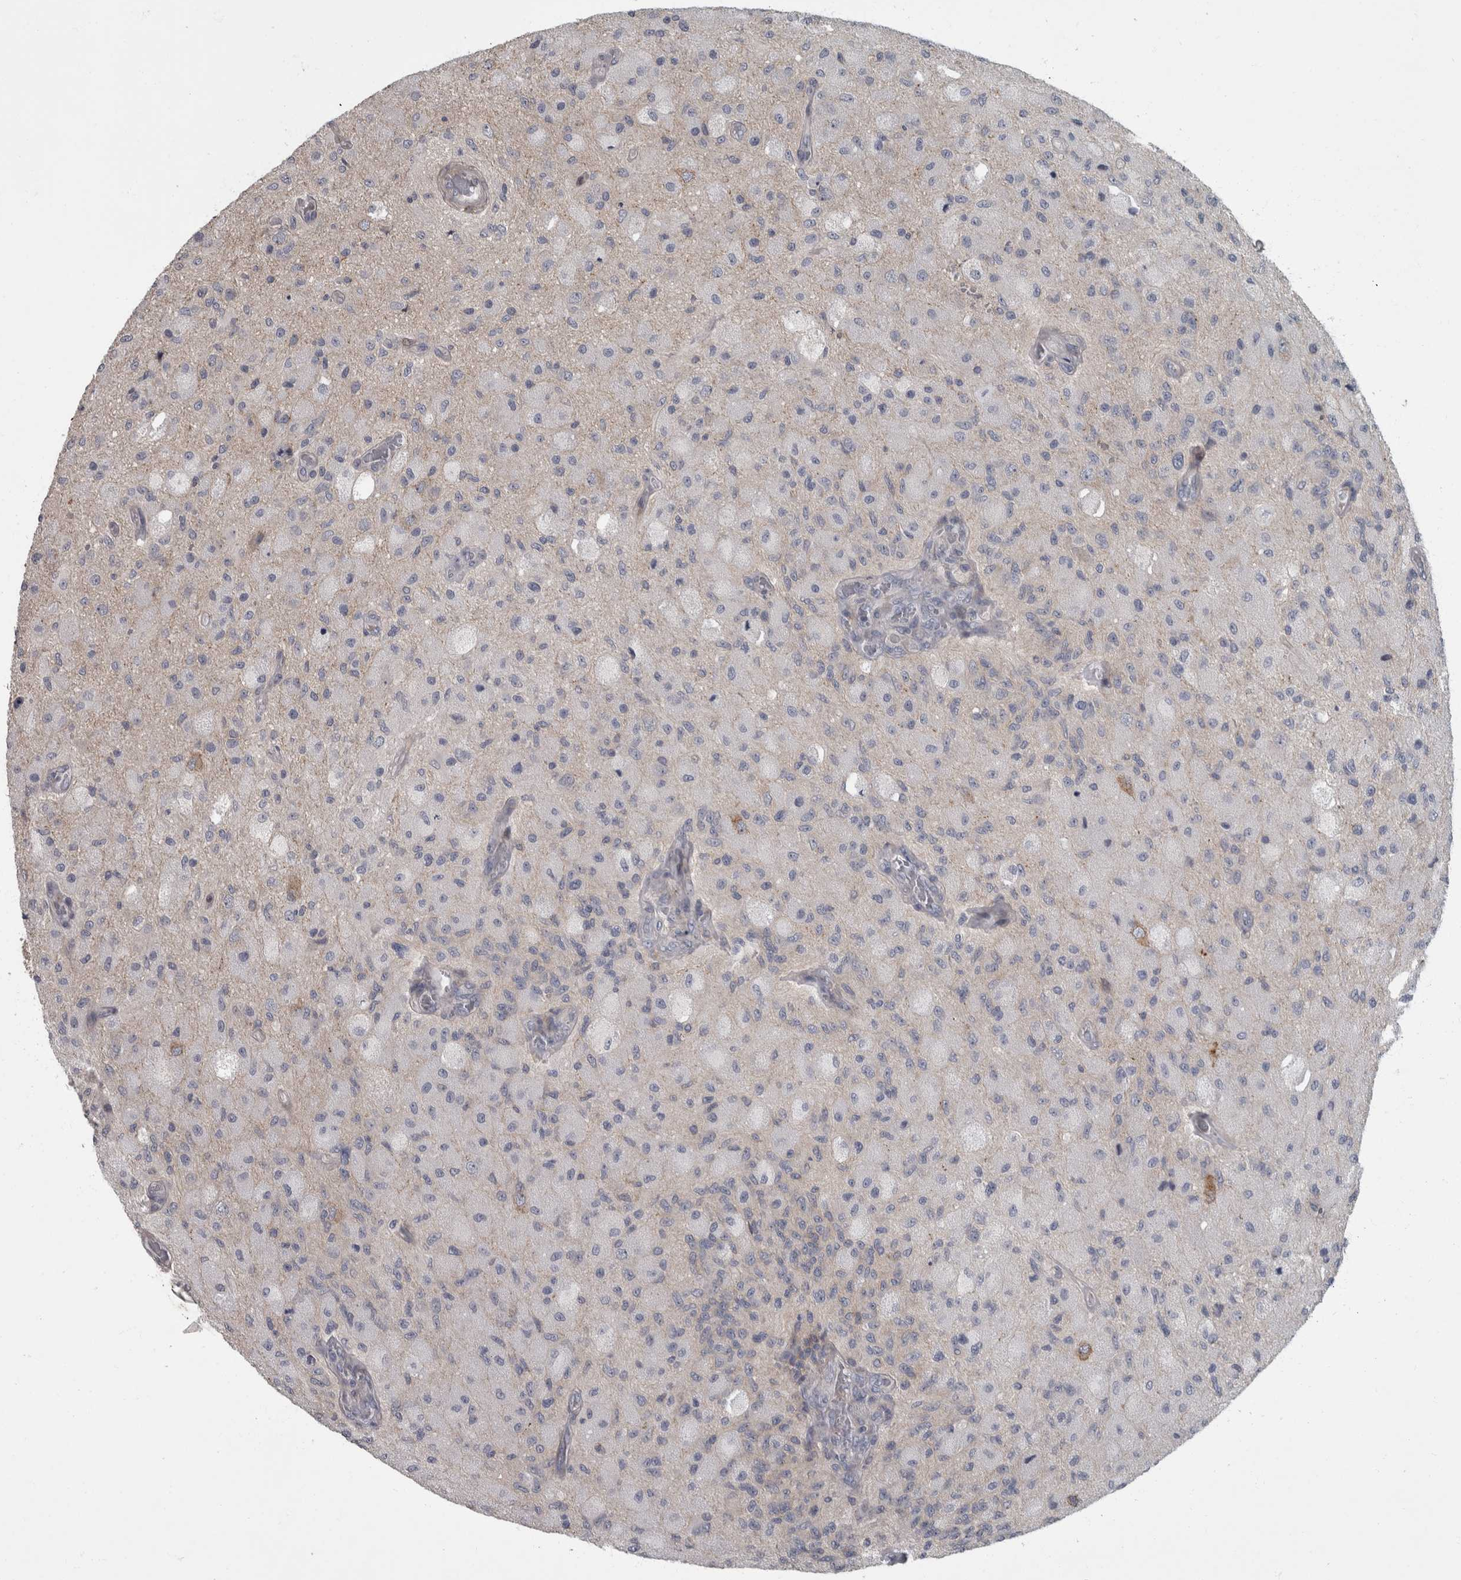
{"staining": {"intensity": "negative", "quantity": "none", "location": "none"}, "tissue": "glioma", "cell_type": "Tumor cells", "image_type": "cancer", "snomed": [{"axis": "morphology", "description": "Normal tissue, NOS"}, {"axis": "morphology", "description": "Glioma, malignant, High grade"}, {"axis": "topography", "description": "Cerebral cortex"}], "caption": "The image reveals no significant positivity in tumor cells of glioma.", "gene": "CDC42BPG", "patient": {"sex": "male", "age": 77}}